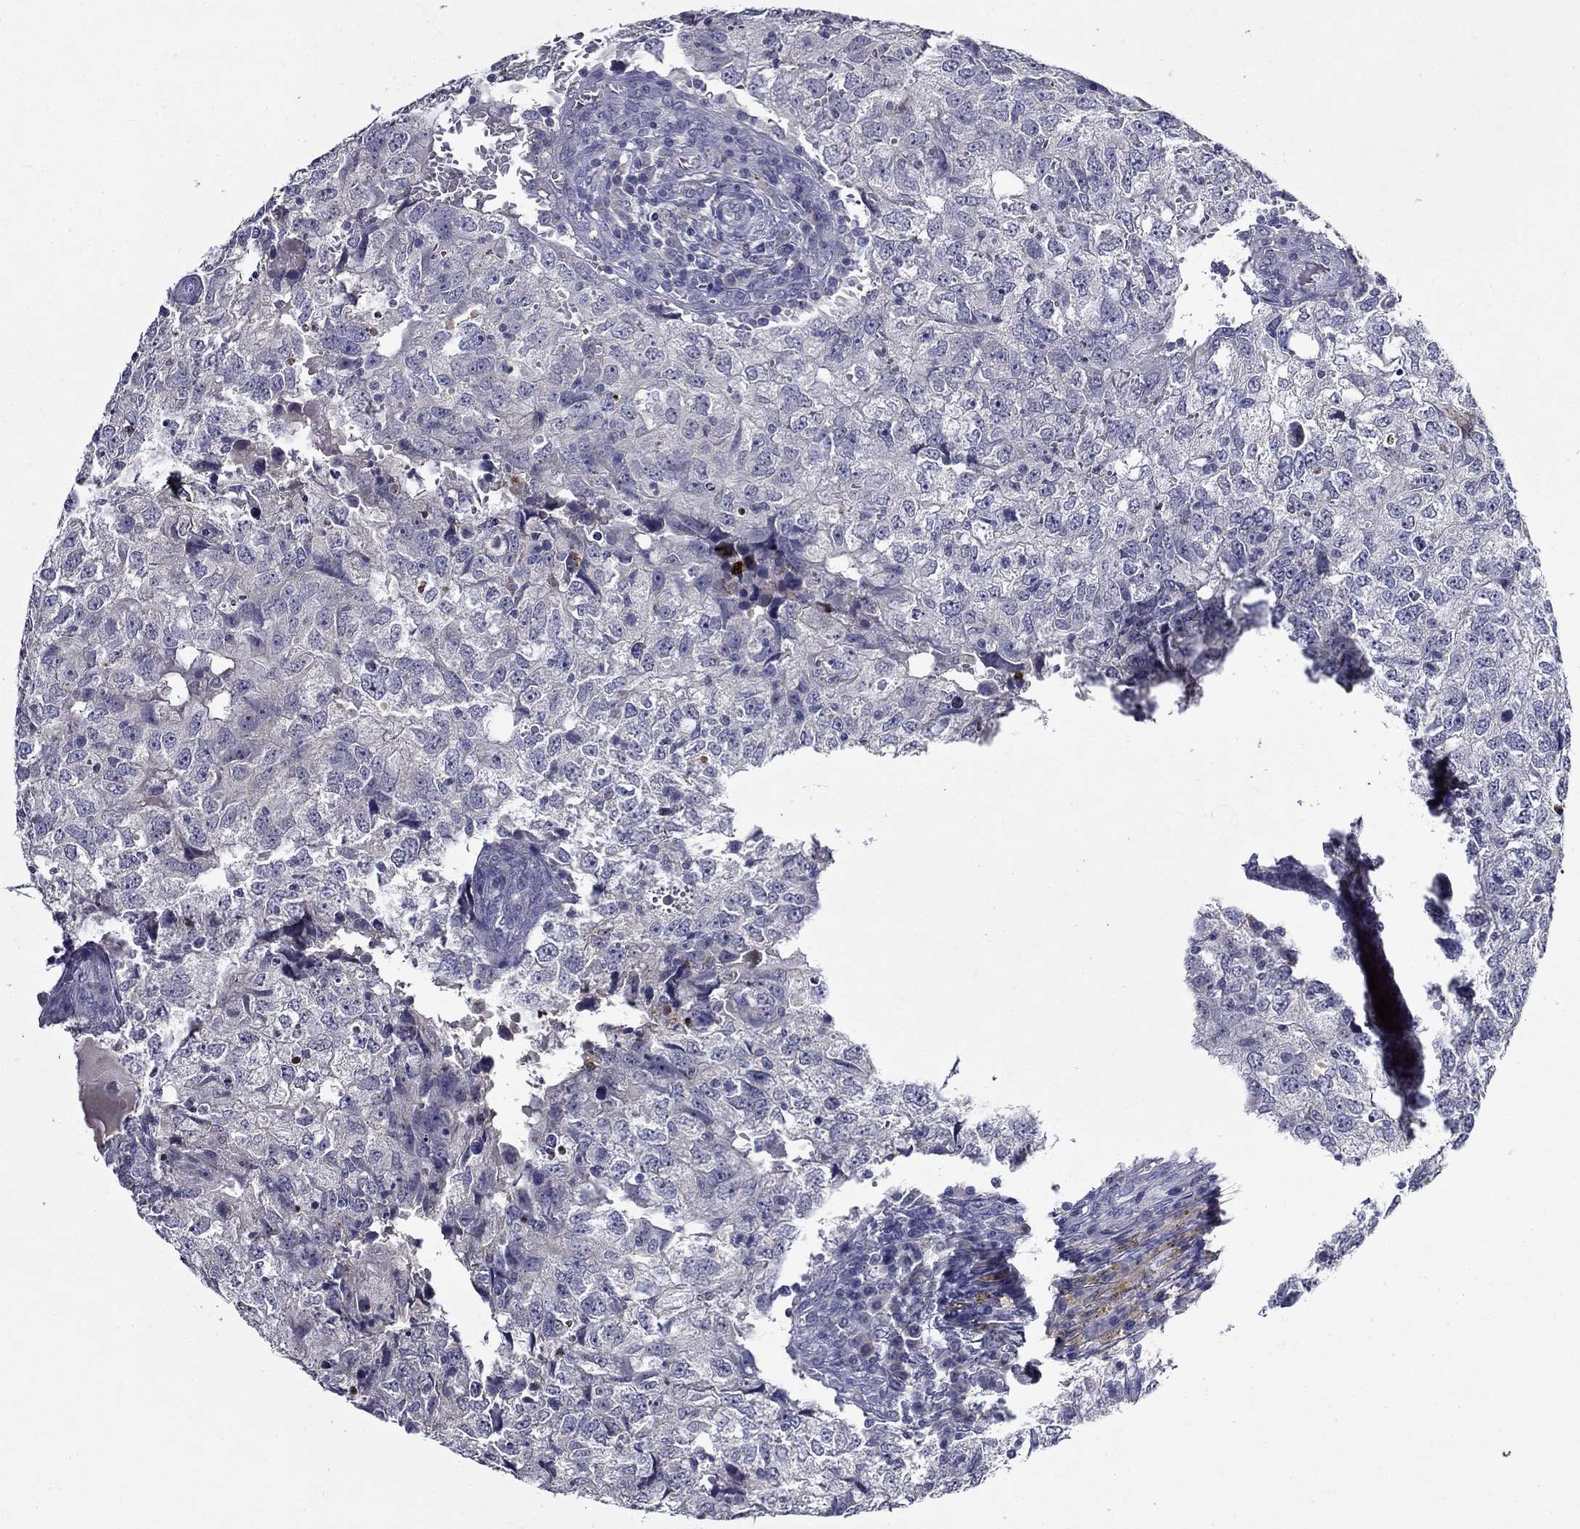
{"staining": {"intensity": "negative", "quantity": "none", "location": "none"}, "tissue": "breast cancer", "cell_type": "Tumor cells", "image_type": "cancer", "snomed": [{"axis": "morphology", "description": "Duct carcinoma"}, {"axis": "topography", "description": "Breast"}], "caption": "The immunohistochemistry (IHC) image has no significant expression in tumor cells of breast cancer tissue.", "gene": "IRF5", "patient": {"sex": "female", "age": 30}}